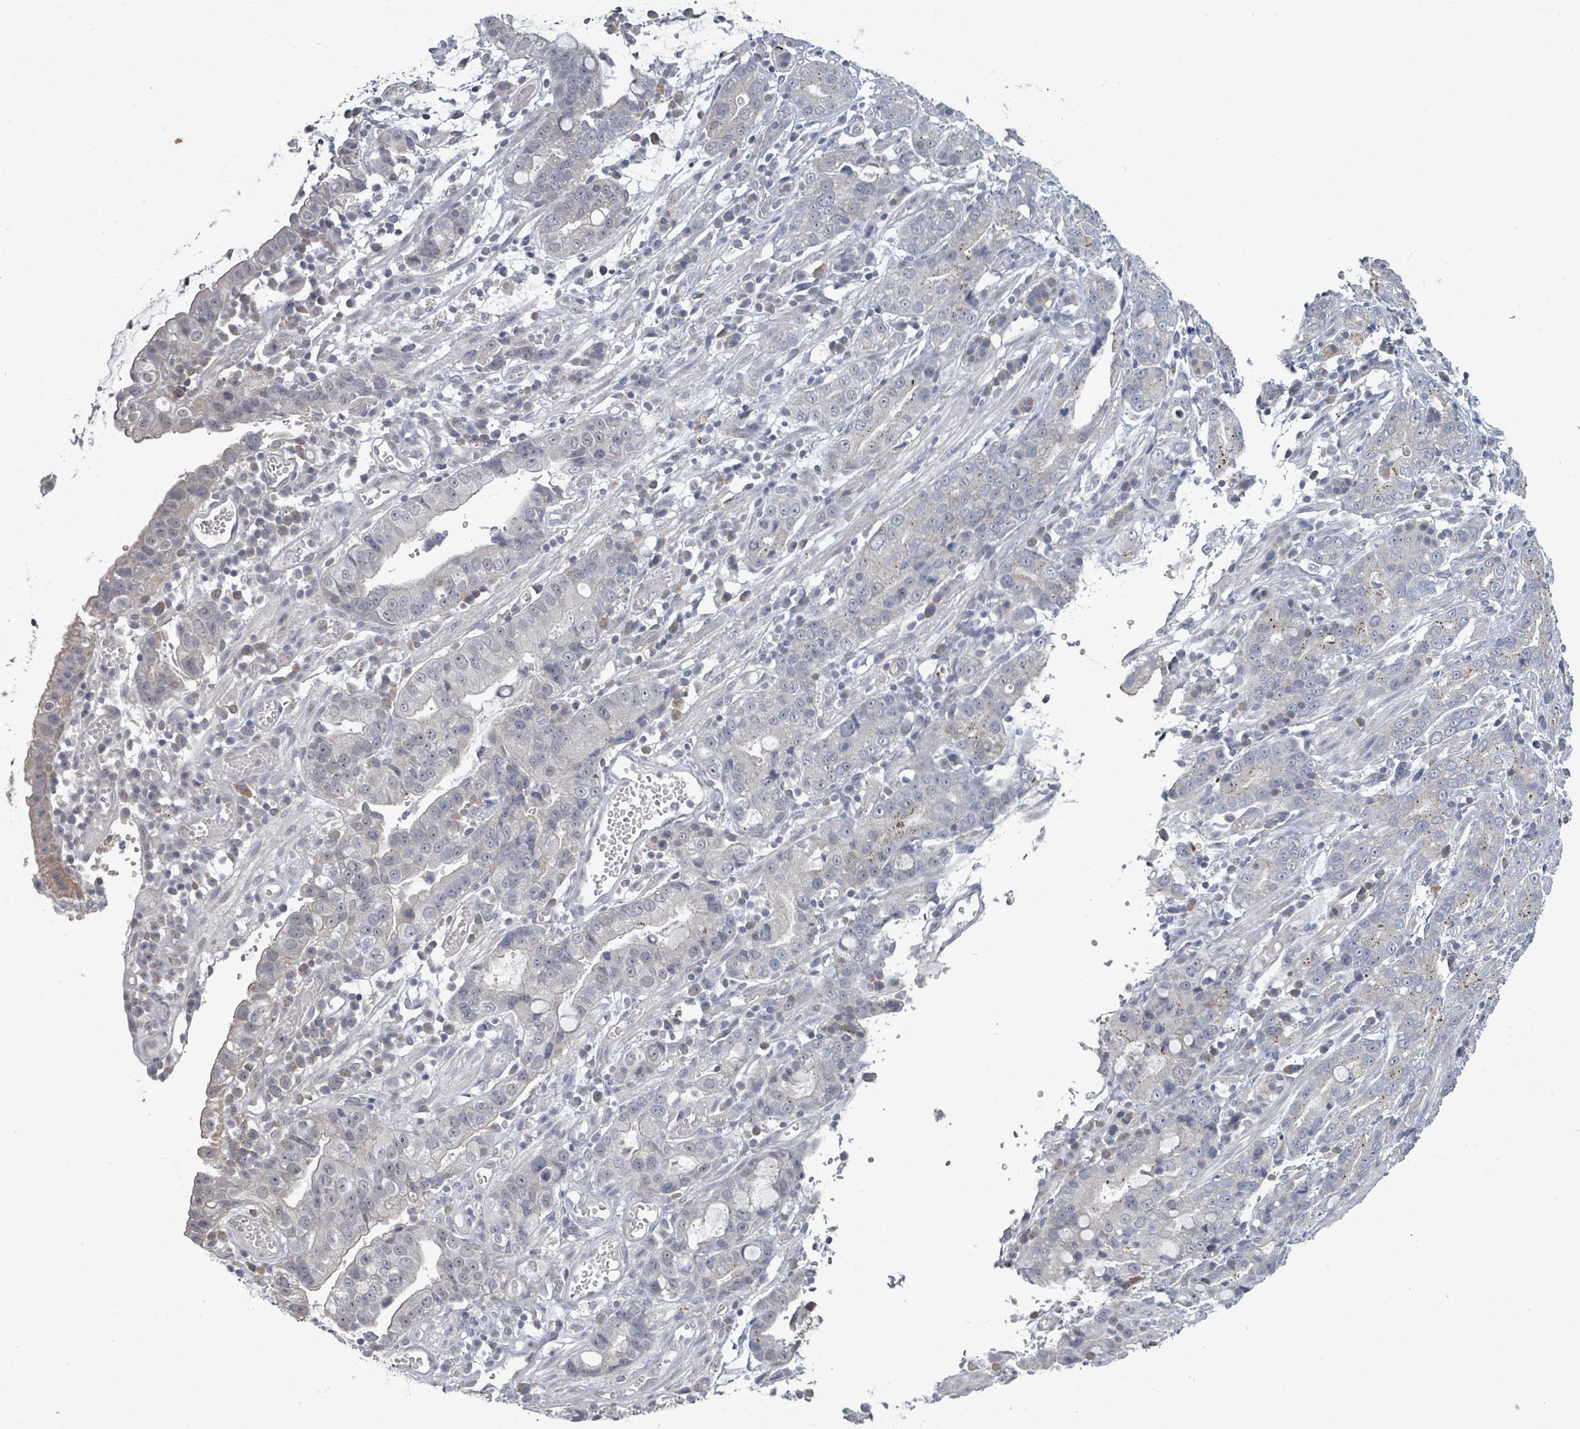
{"staining": {"intensity": "moderate", "quantity": "<25%", "location": "cytoplasmic/membranous"}, "tissue": "stomach cancer", "cell_type": "Tumor cells", "image_type": "cancer", "snomed": [{"axis": "morphology", "description": "Adenocarcinoma, NOS"}, {"axis": "topography", "description": "Stomach"}], "caption": "Stomach adenocarcinoma tissue exhibits moderate cytoplasmic/membranous expression in about <25% of tumor cells", "gene": "ASB12", "patient": {"sex": "male", "age": 55}}